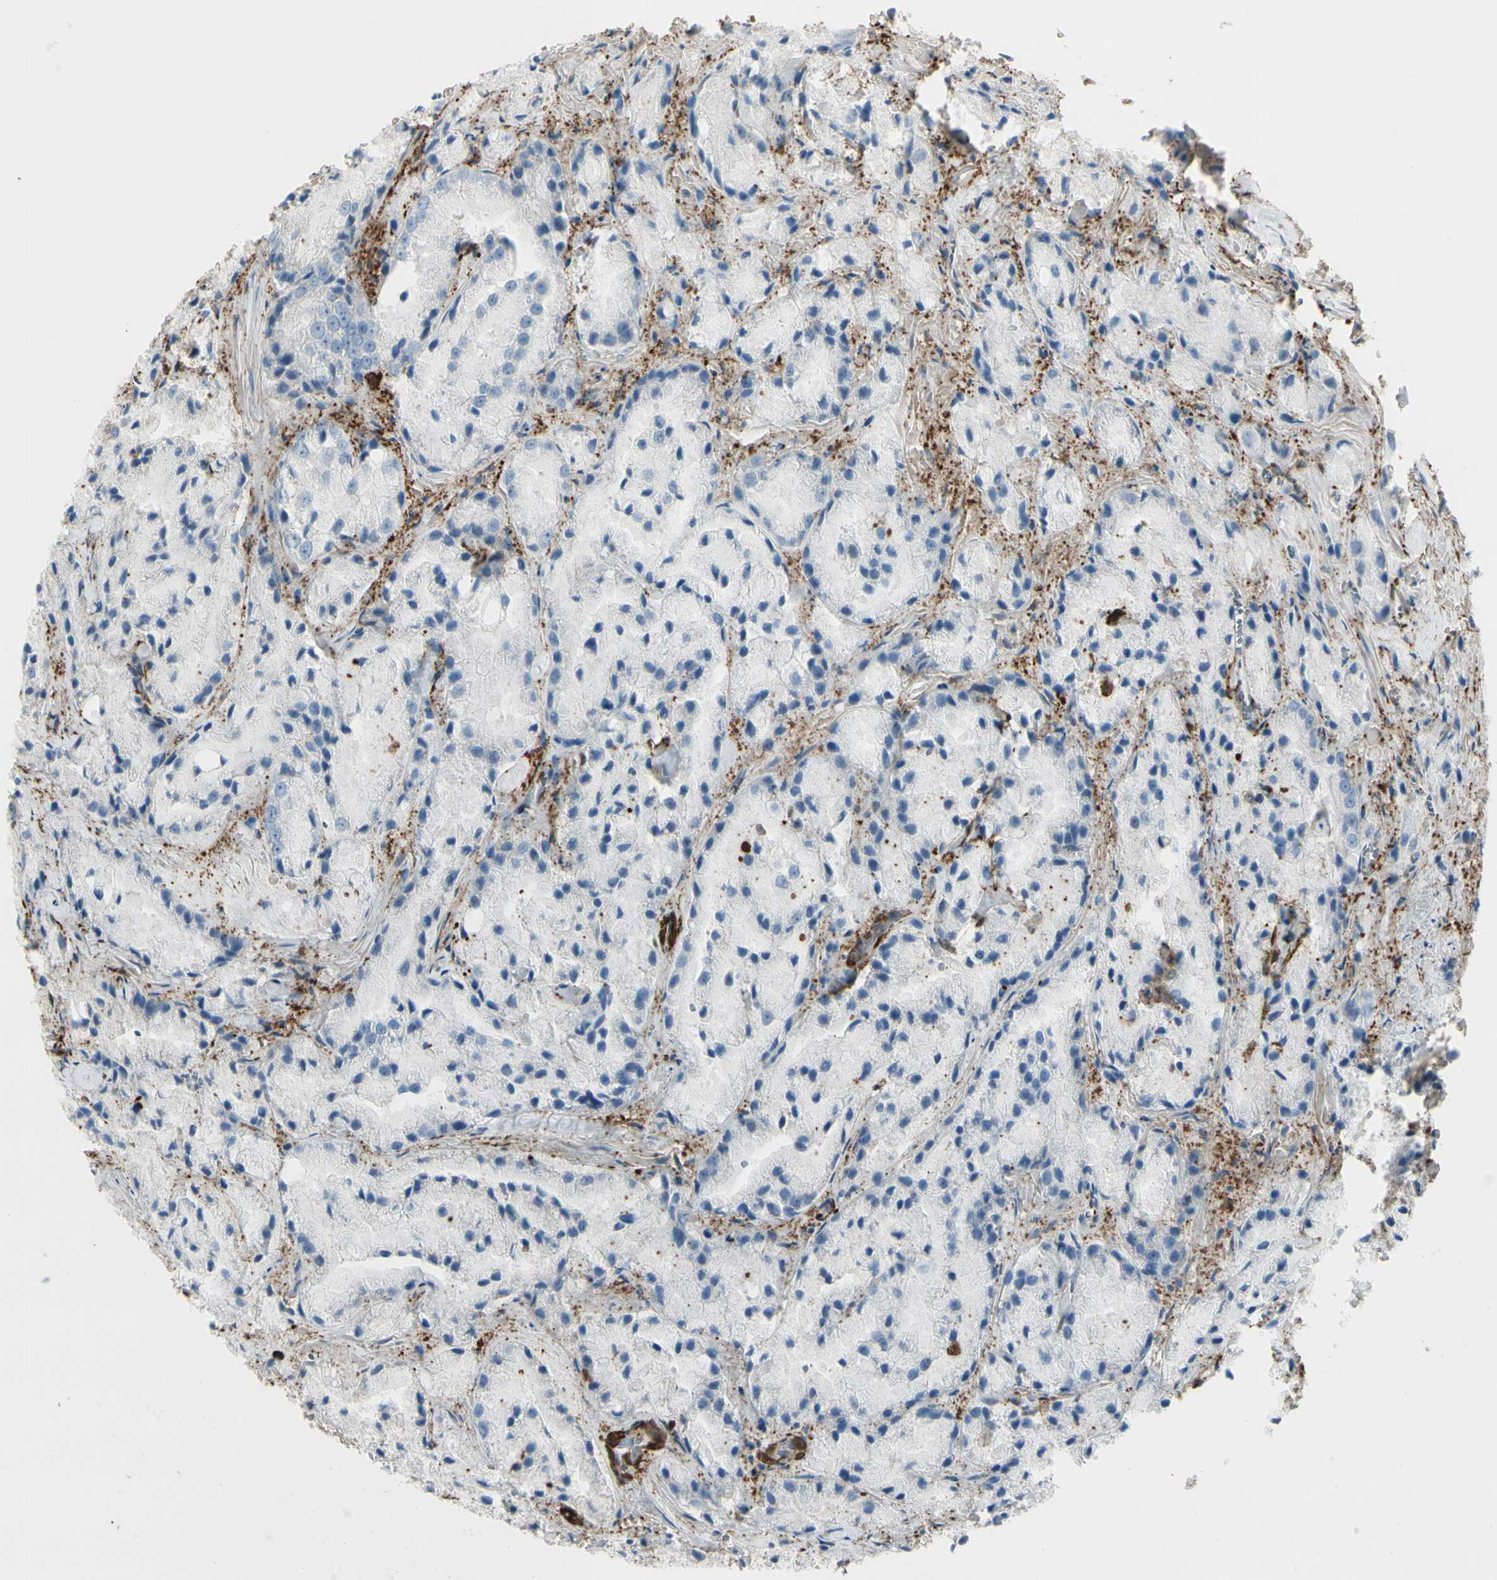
{"staining": {"intensity": "negative", "quantity": "none", "location": "none"}, "tissue": "prostate cancer", "cell_type": "Tumor cells", "image_type": "cancer", "snomed": [{"axis": "morphology", "description": "Adenocarcinoma, Low grade"}, {"axis": "topography", "description": "Prostate"}], "caption": "Adenocarcinoma (low-grade) (prostate) stained for a protein using IHC displays no expression tumor cells.", "gene": "GSN", "patient": {"sex": "male", "age": 64}}